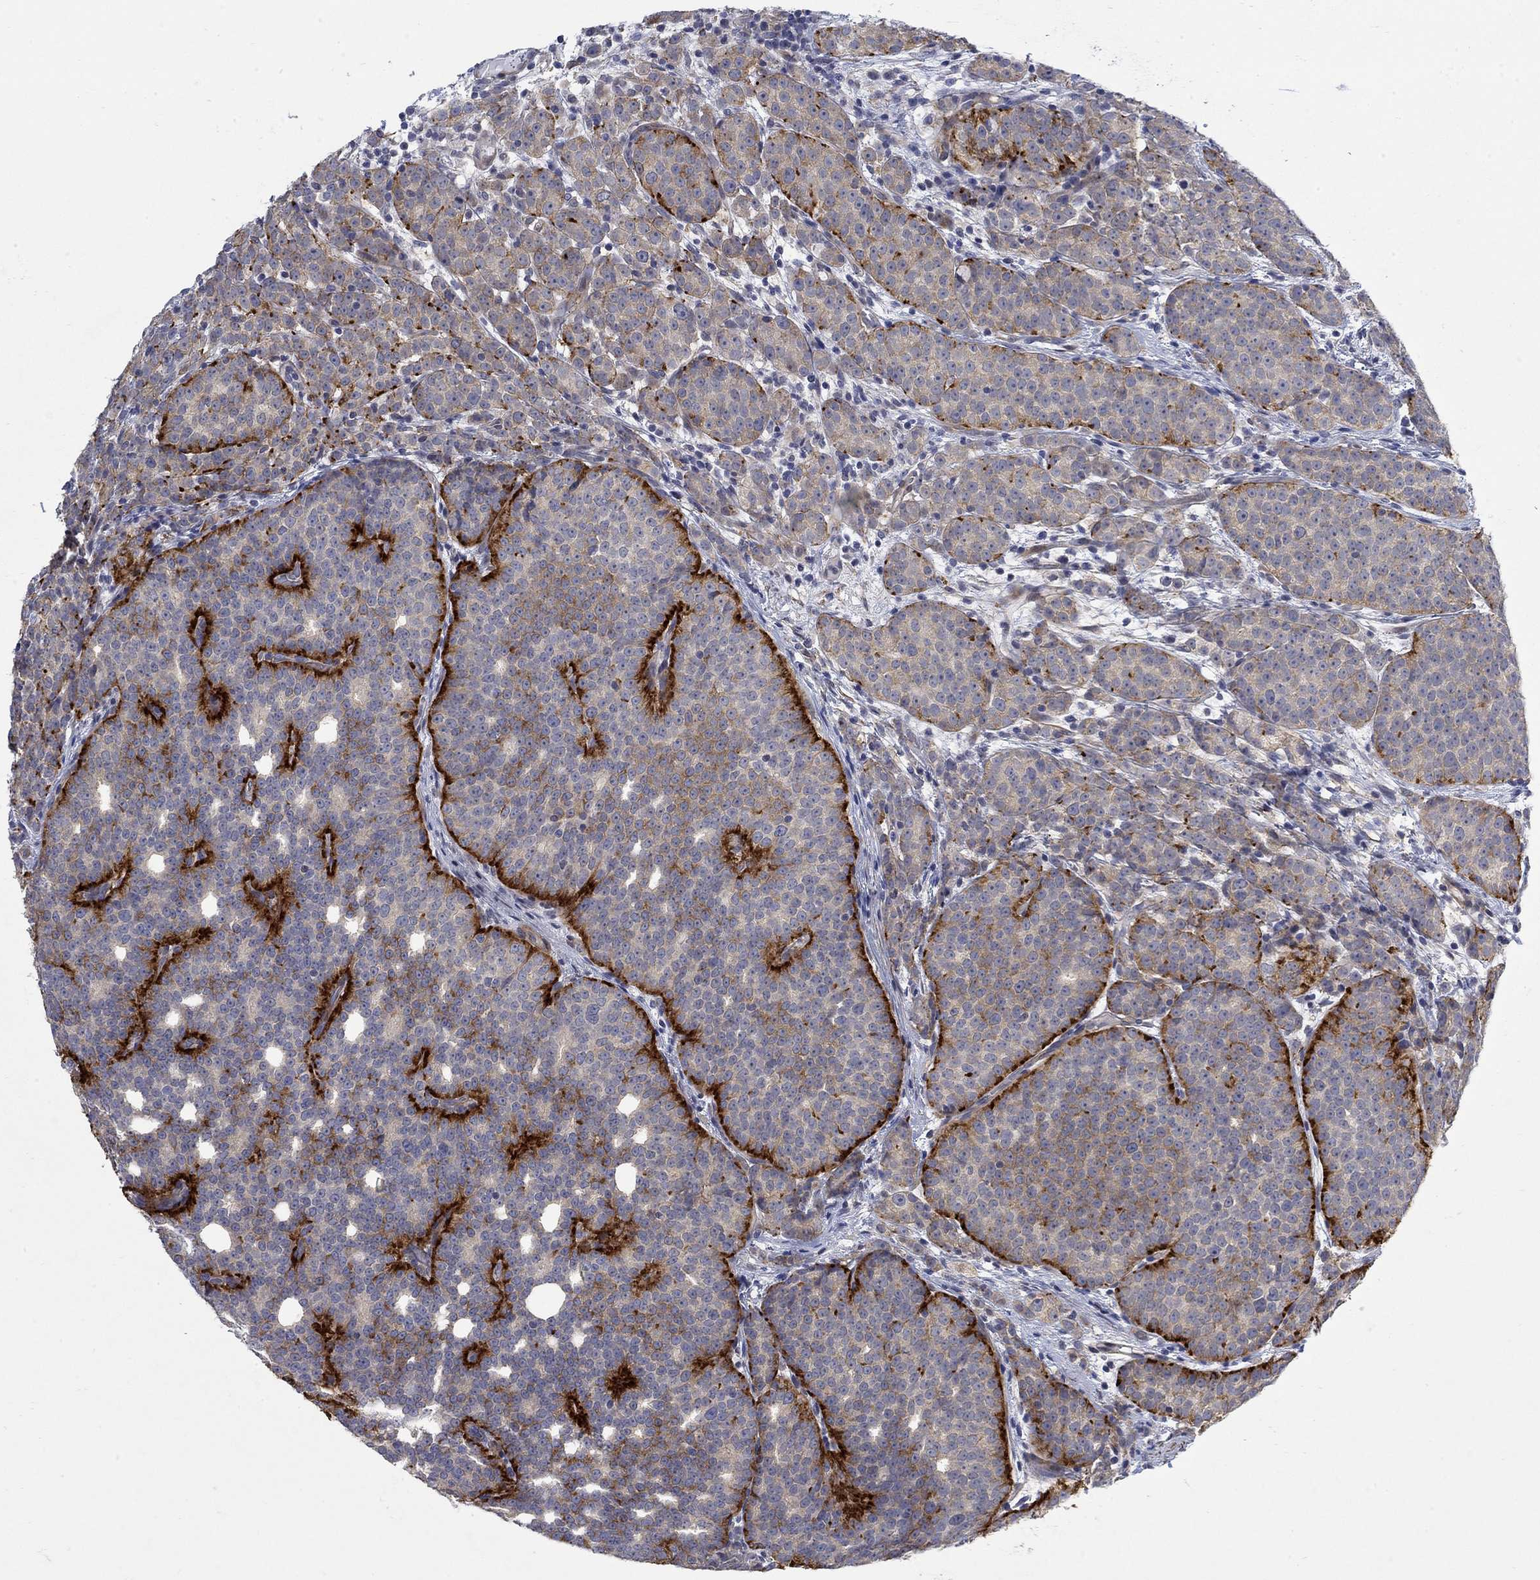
{"staining": {"intensity": "strong", "quantity": "<25%", "location": "cytoplasmic/membranous"}, "tissue": "prostate cancer", "cell_type": "Tumor cells", "image_type": "cancer", "snomed": [{"axis": "morphology", "description": "Adenocarcinoma, High grade"}, {"axis": "topography", "description": "Prostate"}], "caption": "This image demonstrates prostate cancer stained with immunohistochemistry (IHC) to label a protein in brown. The cytoplasmic/membranous of tumor cells show strong positivity for the protein. Nuclei are counter-stained blue.", "gene": "SCN7A", "patient": {"sex": "male", "age": 53}}